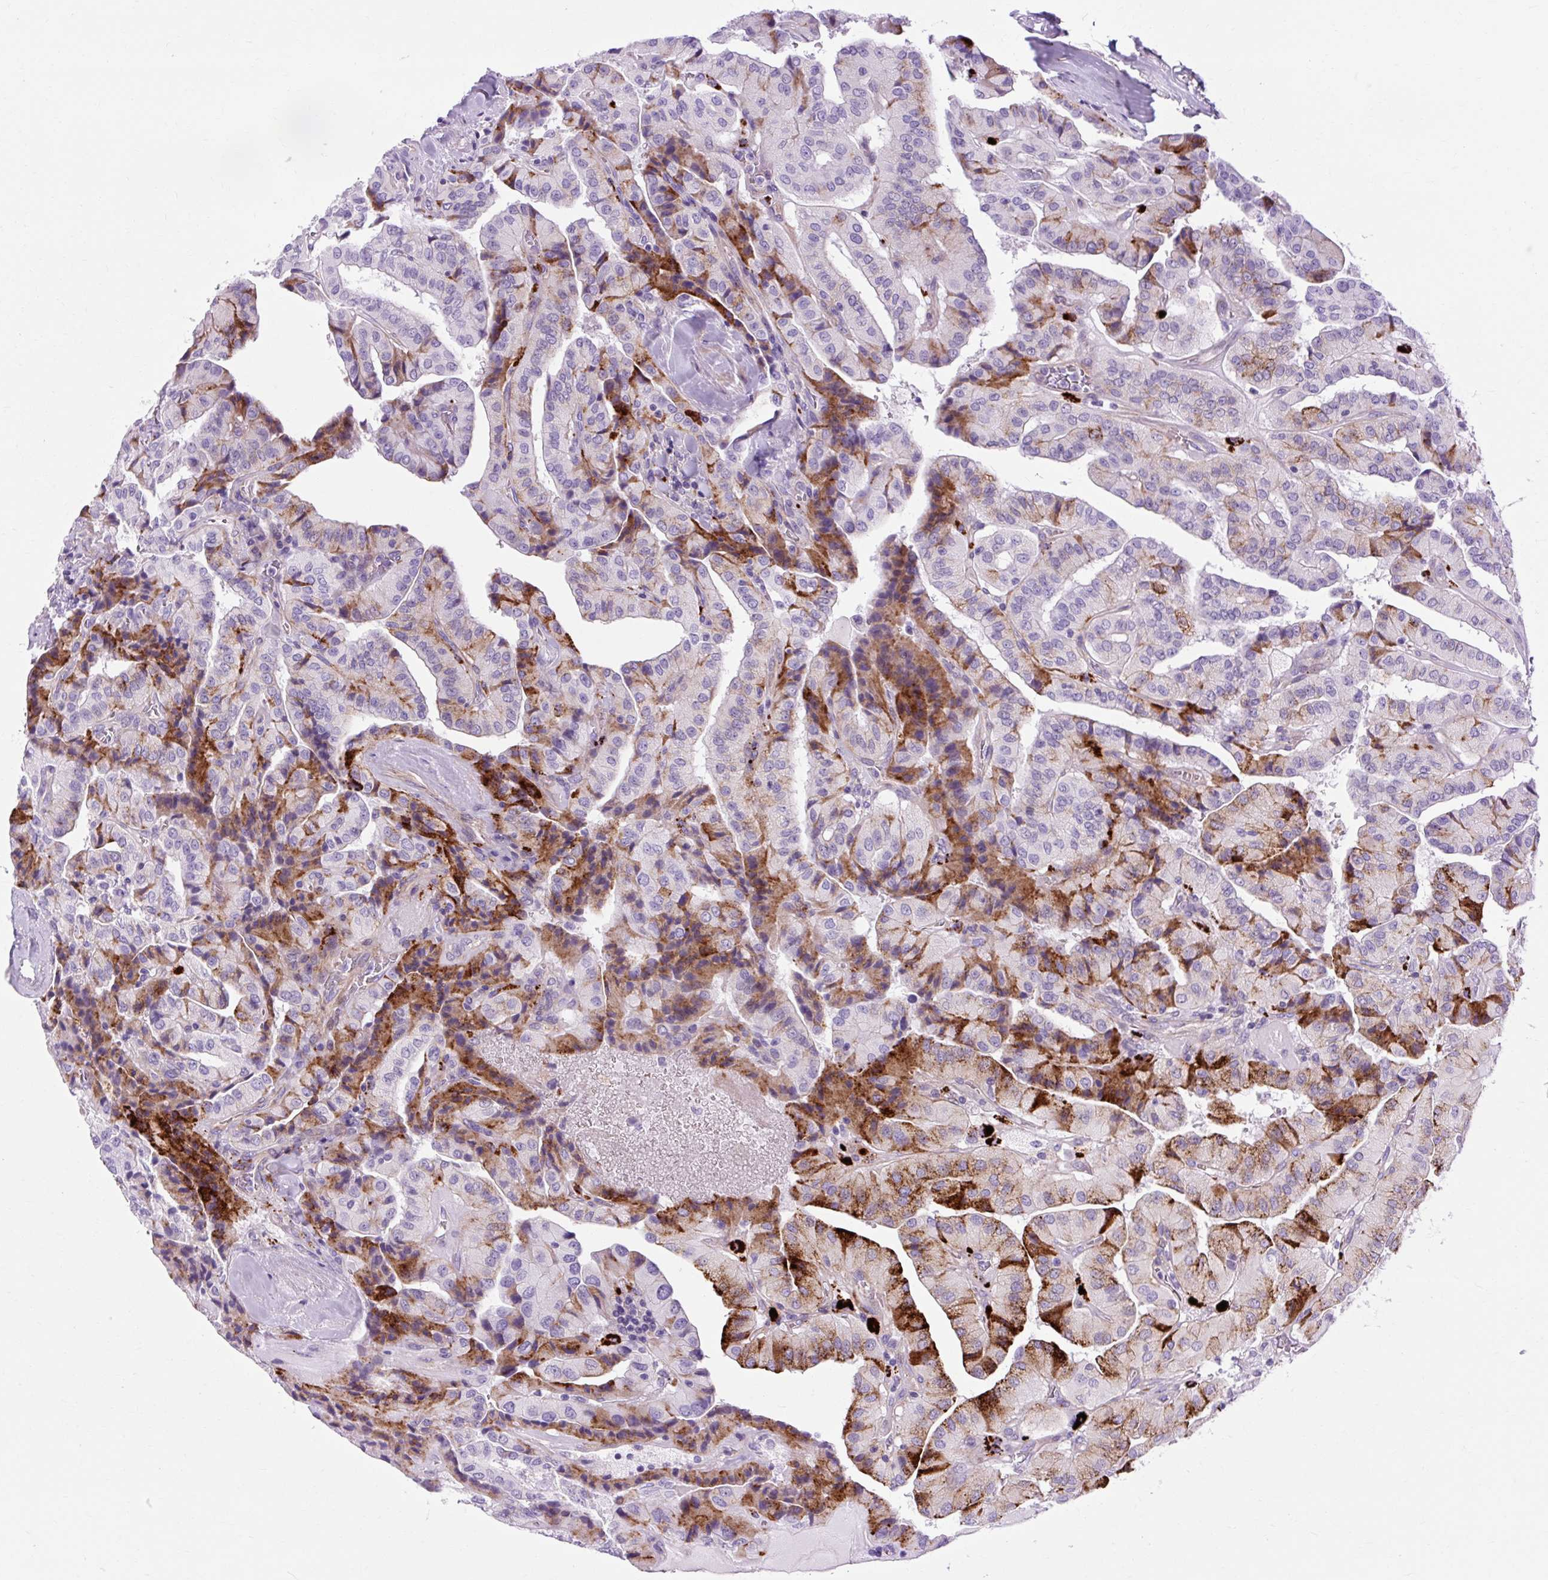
{"staining": {"intensity": "strong", "quantity": "<25%", "location": "cytoplasmic/membranous"}, "tissue": "thyroid cancer", "cell_type": "Tumor cells", "image_type": "cancer", "snomed": [{"axis": "morphology", "description": "Normal tissue, NOS"}, {"axis": "morphology", "description": "Papillary adenocarcinoma, NOS"}, {"axis": "topography", "description": "Thyroid gland"}], "caption": "Immunohistochemical staining of human papillary adenocarcinoma (thyroid) reveals strong cytoplasmic/membranous protein positivity in about <25% of tumor cells. The protein is stained brown, and the nuclei are stained in blue (DAB IHC with brightfield microscopy, high magnification).", "gene": "OOEP", "patient": {"sex": "female", "age": 59}}